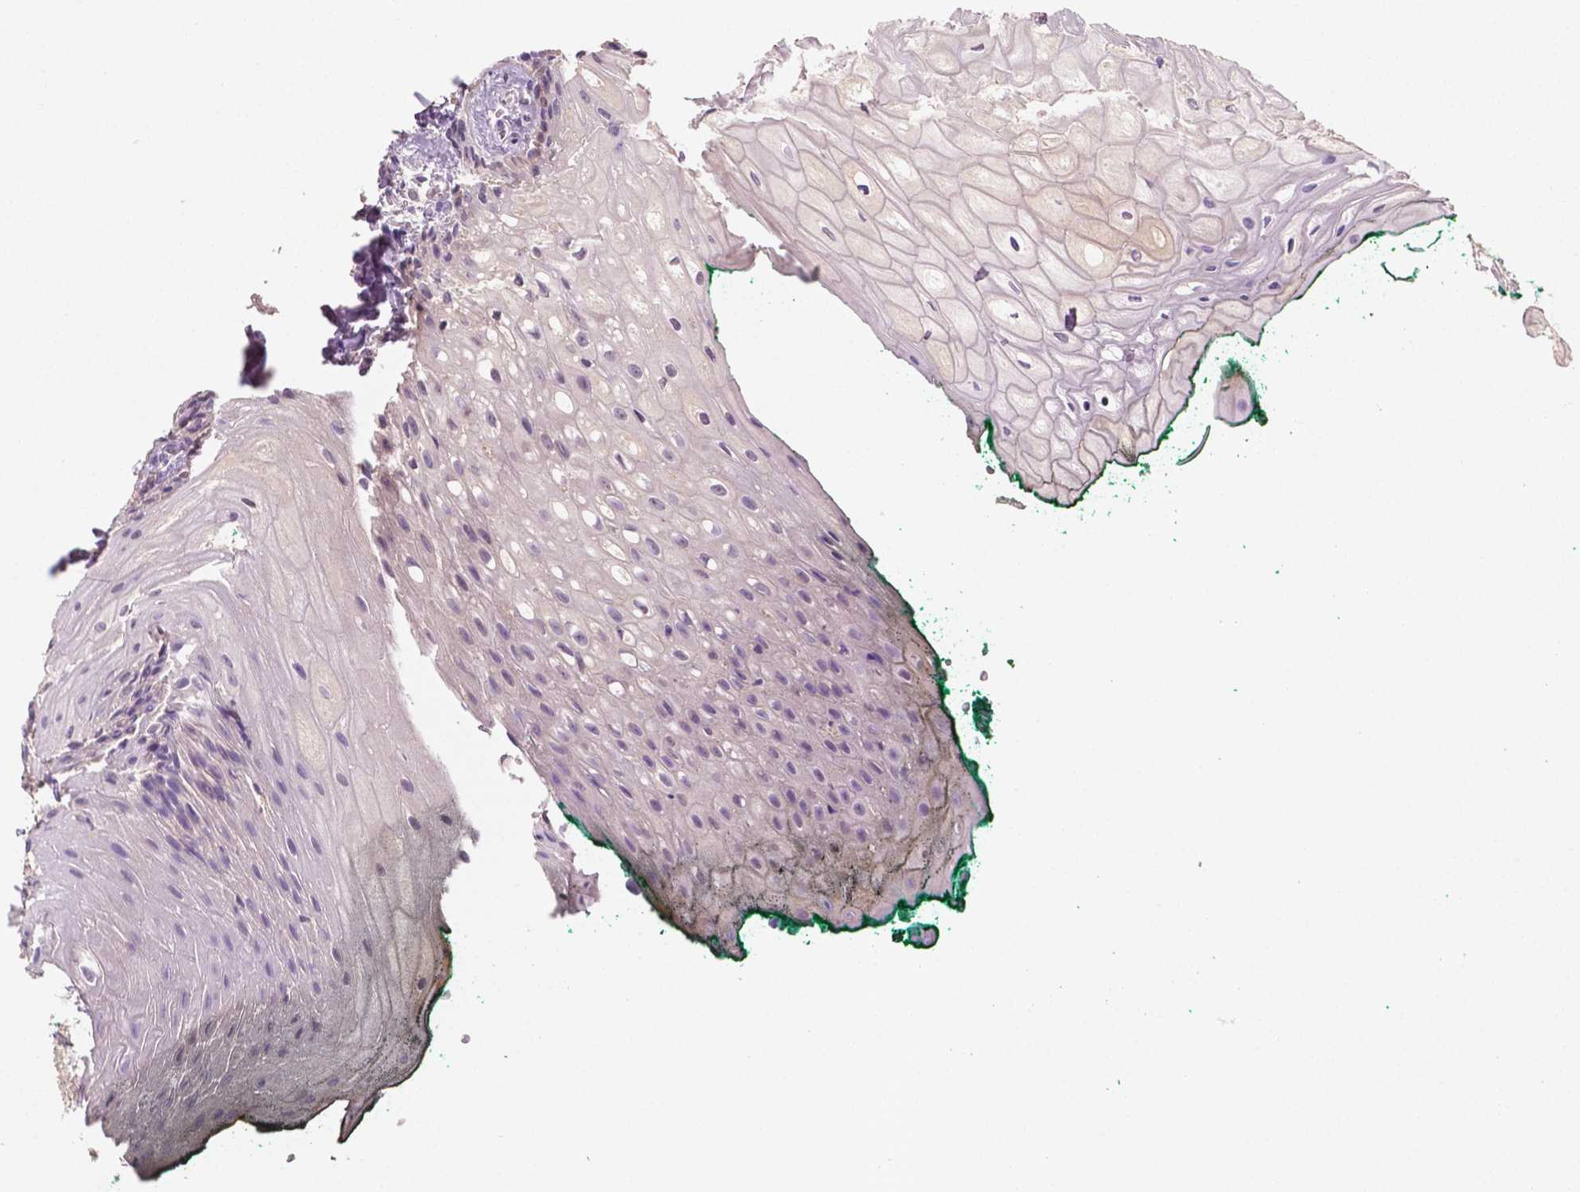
{"staining": {"intensity": "negative", "quantity": "none", "location": "none"}, "tissue": "oral mucosa", "cell_type": "Squamous epithelial cells", "image_type": "normal", "snomed": [{"axis": "morphology", "description": "Normal tissue, NOS"}, {"axis": "topography", "description": "Oral tissue"}, {"axis": "topography", "description": "Head-Neck"}], "caption": "The histopathology image shows no staining of squamous epithelial cells in unremarkable oral mucosa.", "gene": "MROH6", "patient": {"sex": "female", "age": 68}}